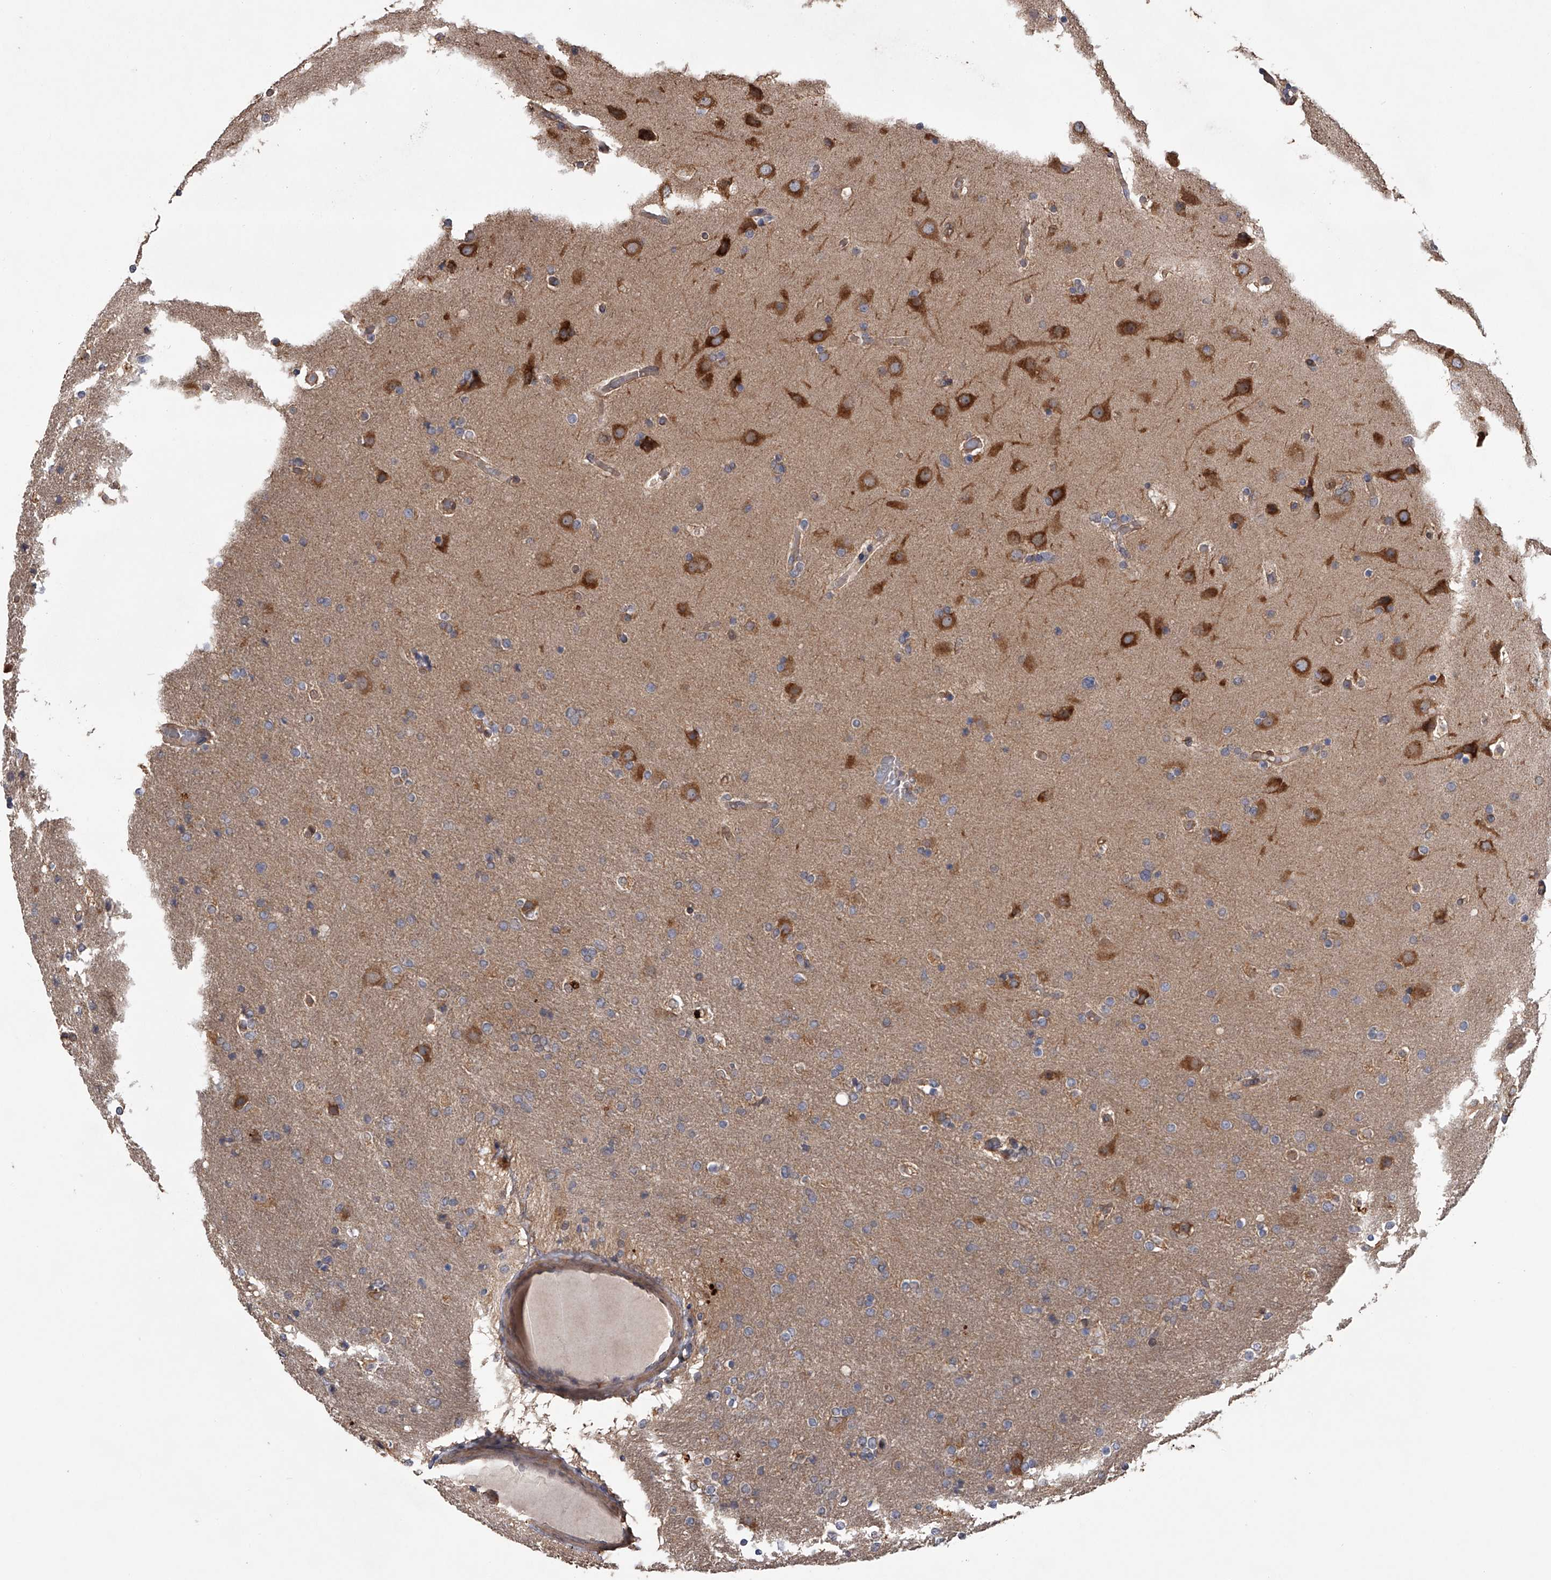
{"staining": {"intensity": "weak", "quantity": ">75%", "location": "cytoplasmic/membranous"}, "tissue": "glioma", "cell_type": "Tumor cells", "image_type": "cancer", "snomed": [{"axis": "morphology", "description": "Glioma, malignant, High grade"}, {"axis": "topography", "description": "Cerebral cortex"}], "caption": "About >75% of tumor cells in human malignant glioma (high-grade) reveal weak cytoplasmic/membranous protein staining as visualized by brown immunohistochemical staining.", "gene": "ZNF343", "patient": {"sex": "female", "age": 36}}